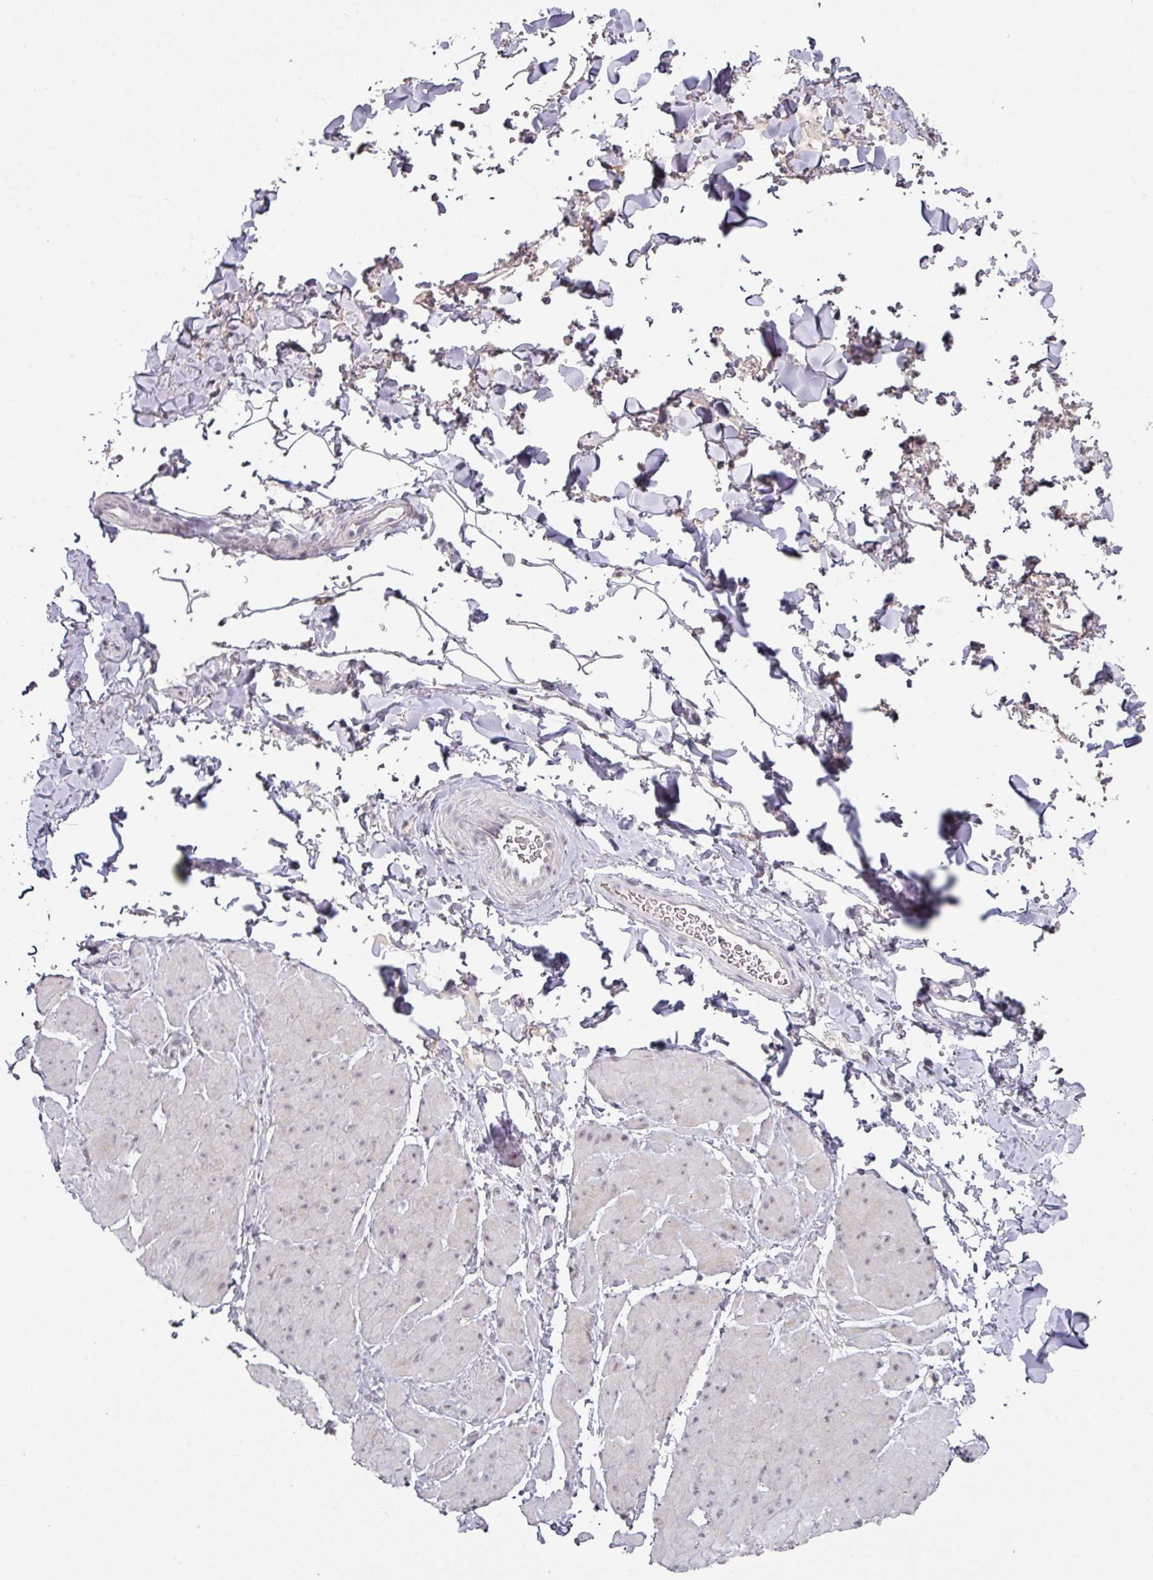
{"staining": {"intensity": "negative", "quantity": "none", "location": "none"}, "tissue": "adipose tissue", "cell_type": "Adipocytes", "image_type": "normal", "snomed": [{"axis": "morphology", "description": "Normal tissue, NOS"}, {"axis": "topography", "description": "Rectum"}, {"axis": "topography", "description": "Peripheral nerve tissue"}], "caption": "Immunohistochemistry (IHC) of normal human adipose tissue demonstrates no expression in adipocytes. (Brightfield microscopy of DAB (3,3'-diaminobenzidine) immunohistochemistry at high magnification).", "gene": "ELK1", "patient": {"sex": "female", "age": 69}}